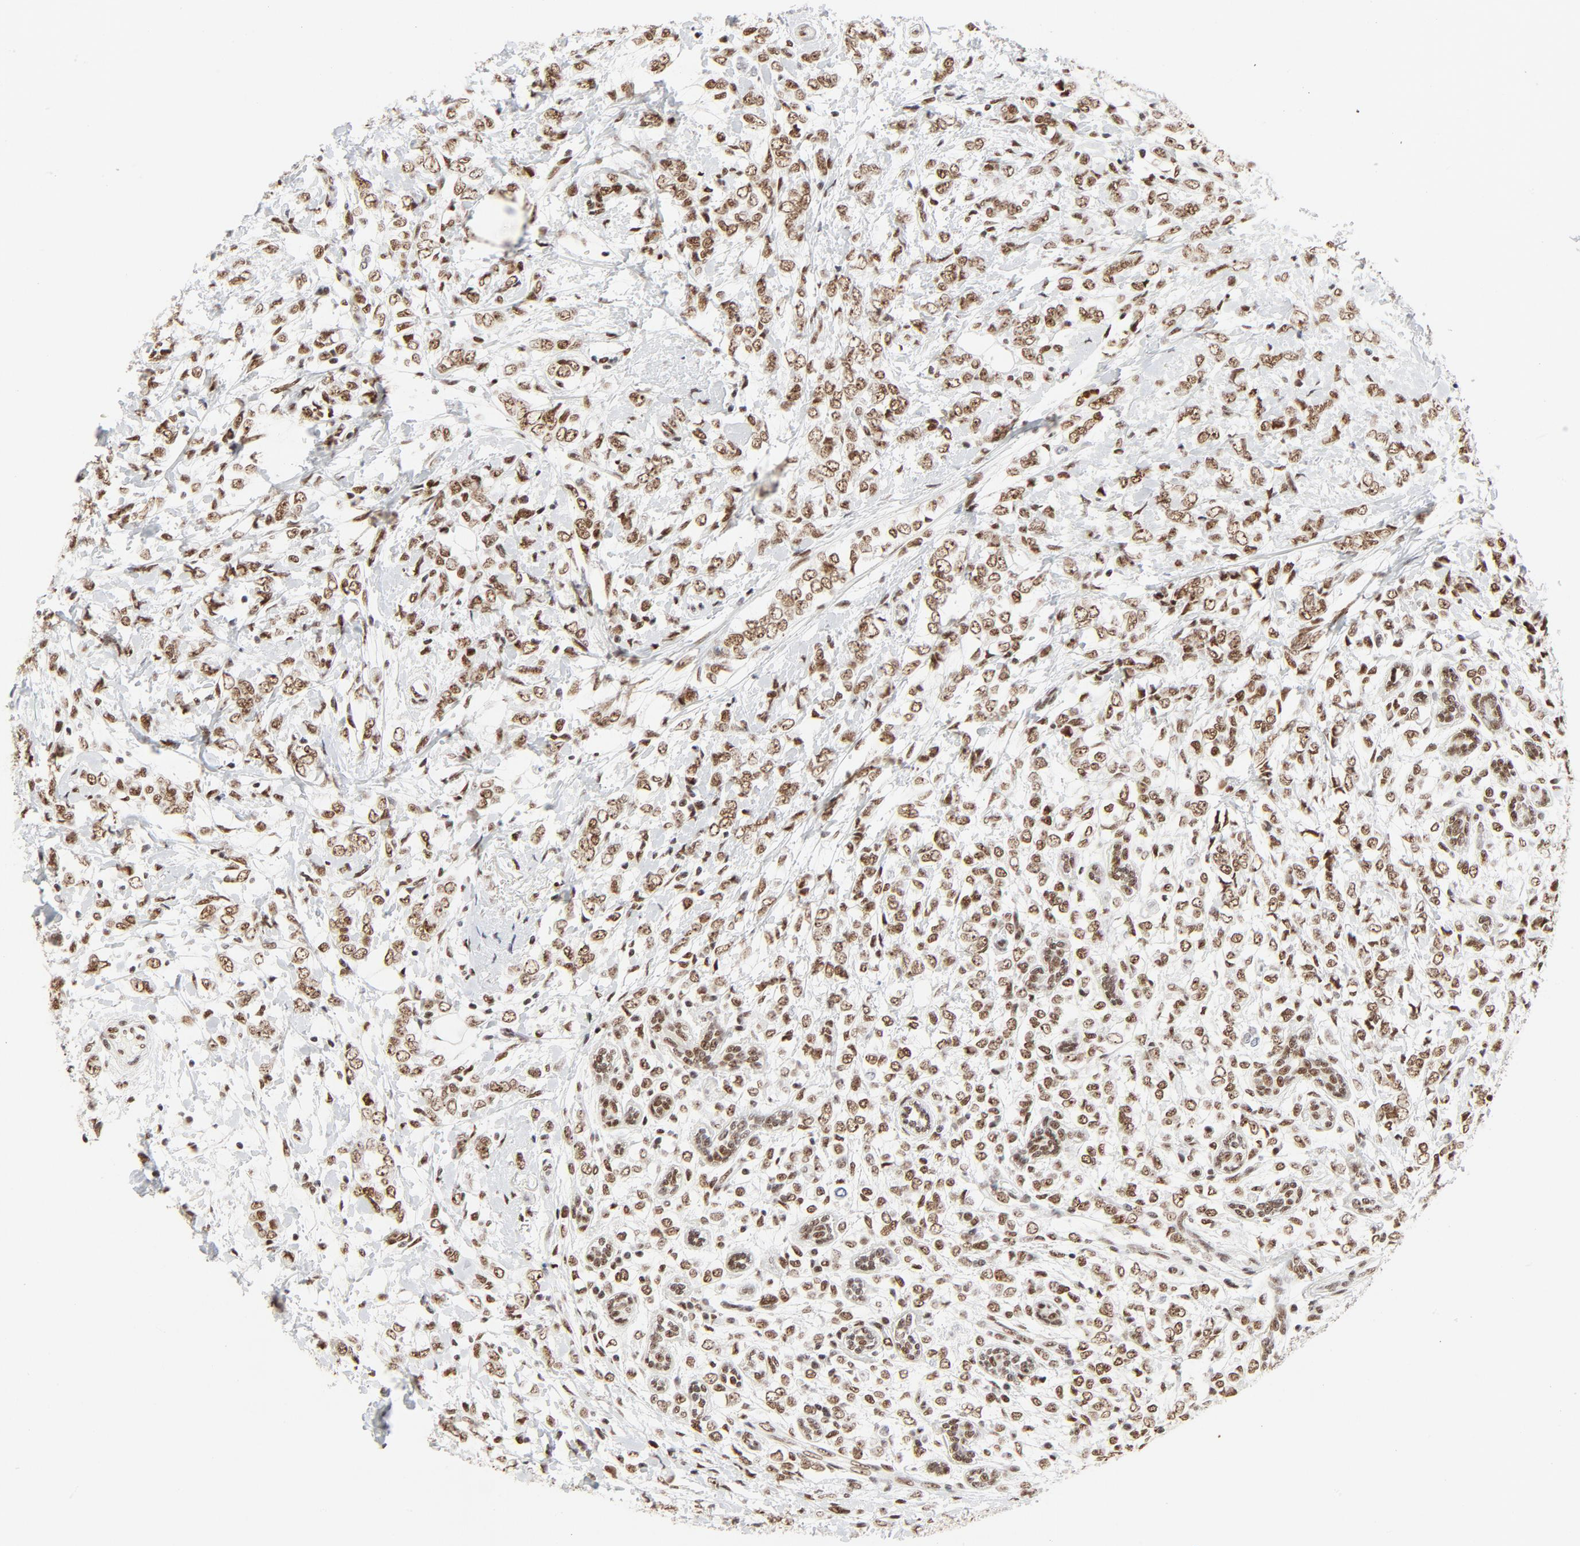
{"staining": {"intensity": "moderate", "quantity": ">75%", "location": "nuclear"}, "tissue": "breast cancer", "cell_type": "Tumor cells", "image_type": "cancer", "snomed": [{"axis": "morphology", "description": "Normal tissue, NOS"}, {"axis": "morphology", "description": "Lobular carcinoma"}, {"axis": "topography", "description": "Breast"}], "caption": "A histopathology image of human breast lobular carcinoma stained for a protein displays moderate nuclear brown staining in tumor cells.", "gene": "GTF2H1", "patient": {"sex": "female", "age": 47}}